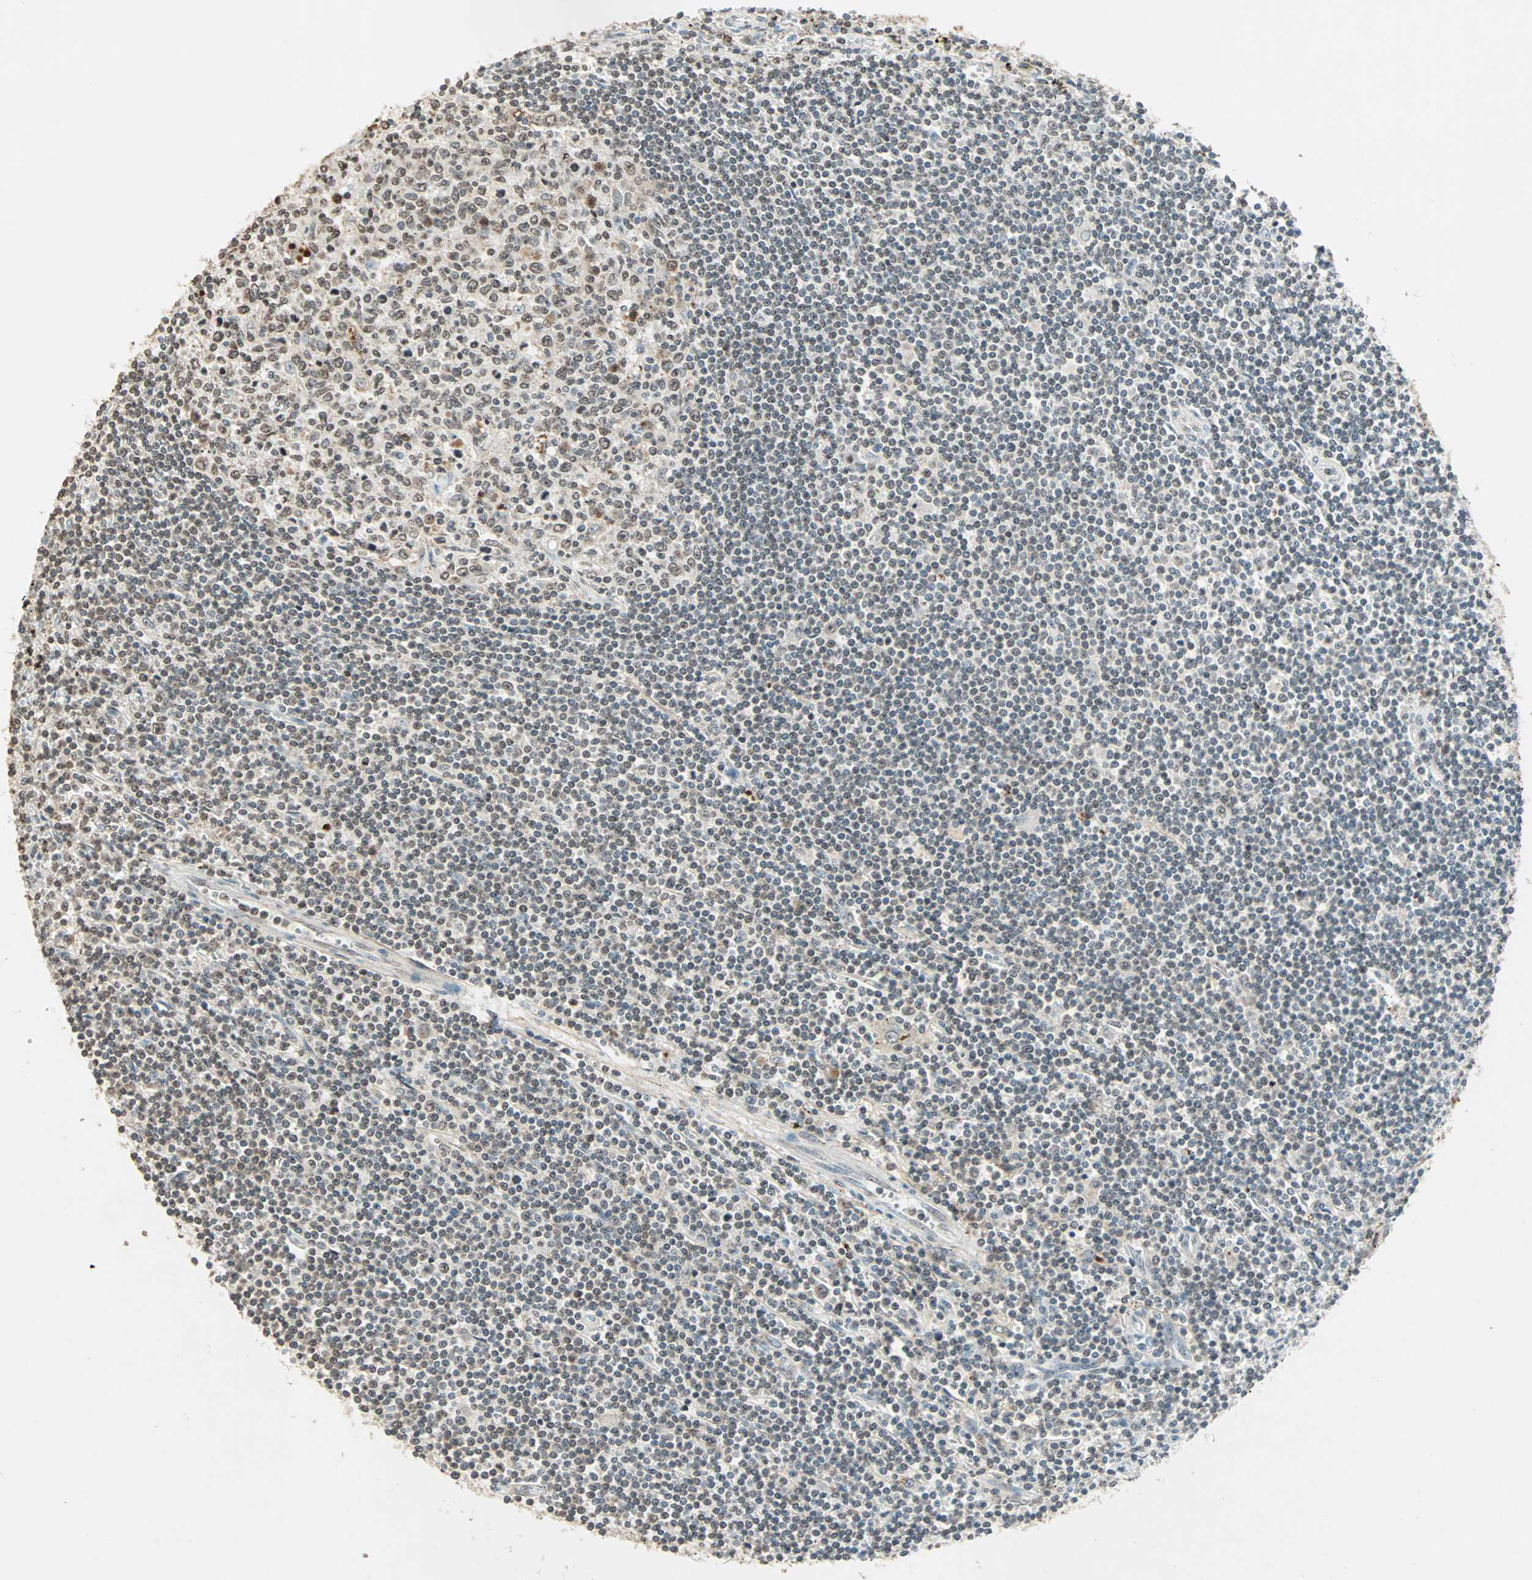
{"staining": {"intensity": "weak", "quantity": "25%-75%", "location": "cytoplasmic/membranous,nuclear"}, "tissue": "lymphoma", "cell_type": "Tumor cells", "image_type": "cancer", "snomed": [{"axis": "morphology", "description": "Malignant lymphoma, non-Hodgkin's type, Low grade"}, {"axis": "topography", "description": "Spleen"}], "caption": "About 25%-75% of tumor cells in human lymphoma reveal weak cytoplasmic/membranous and nuclear protein staining as visualized by brown immunohistochemical staining.", "gene": "PRELID1", "patient": {"sex": "male", "age": 76}}